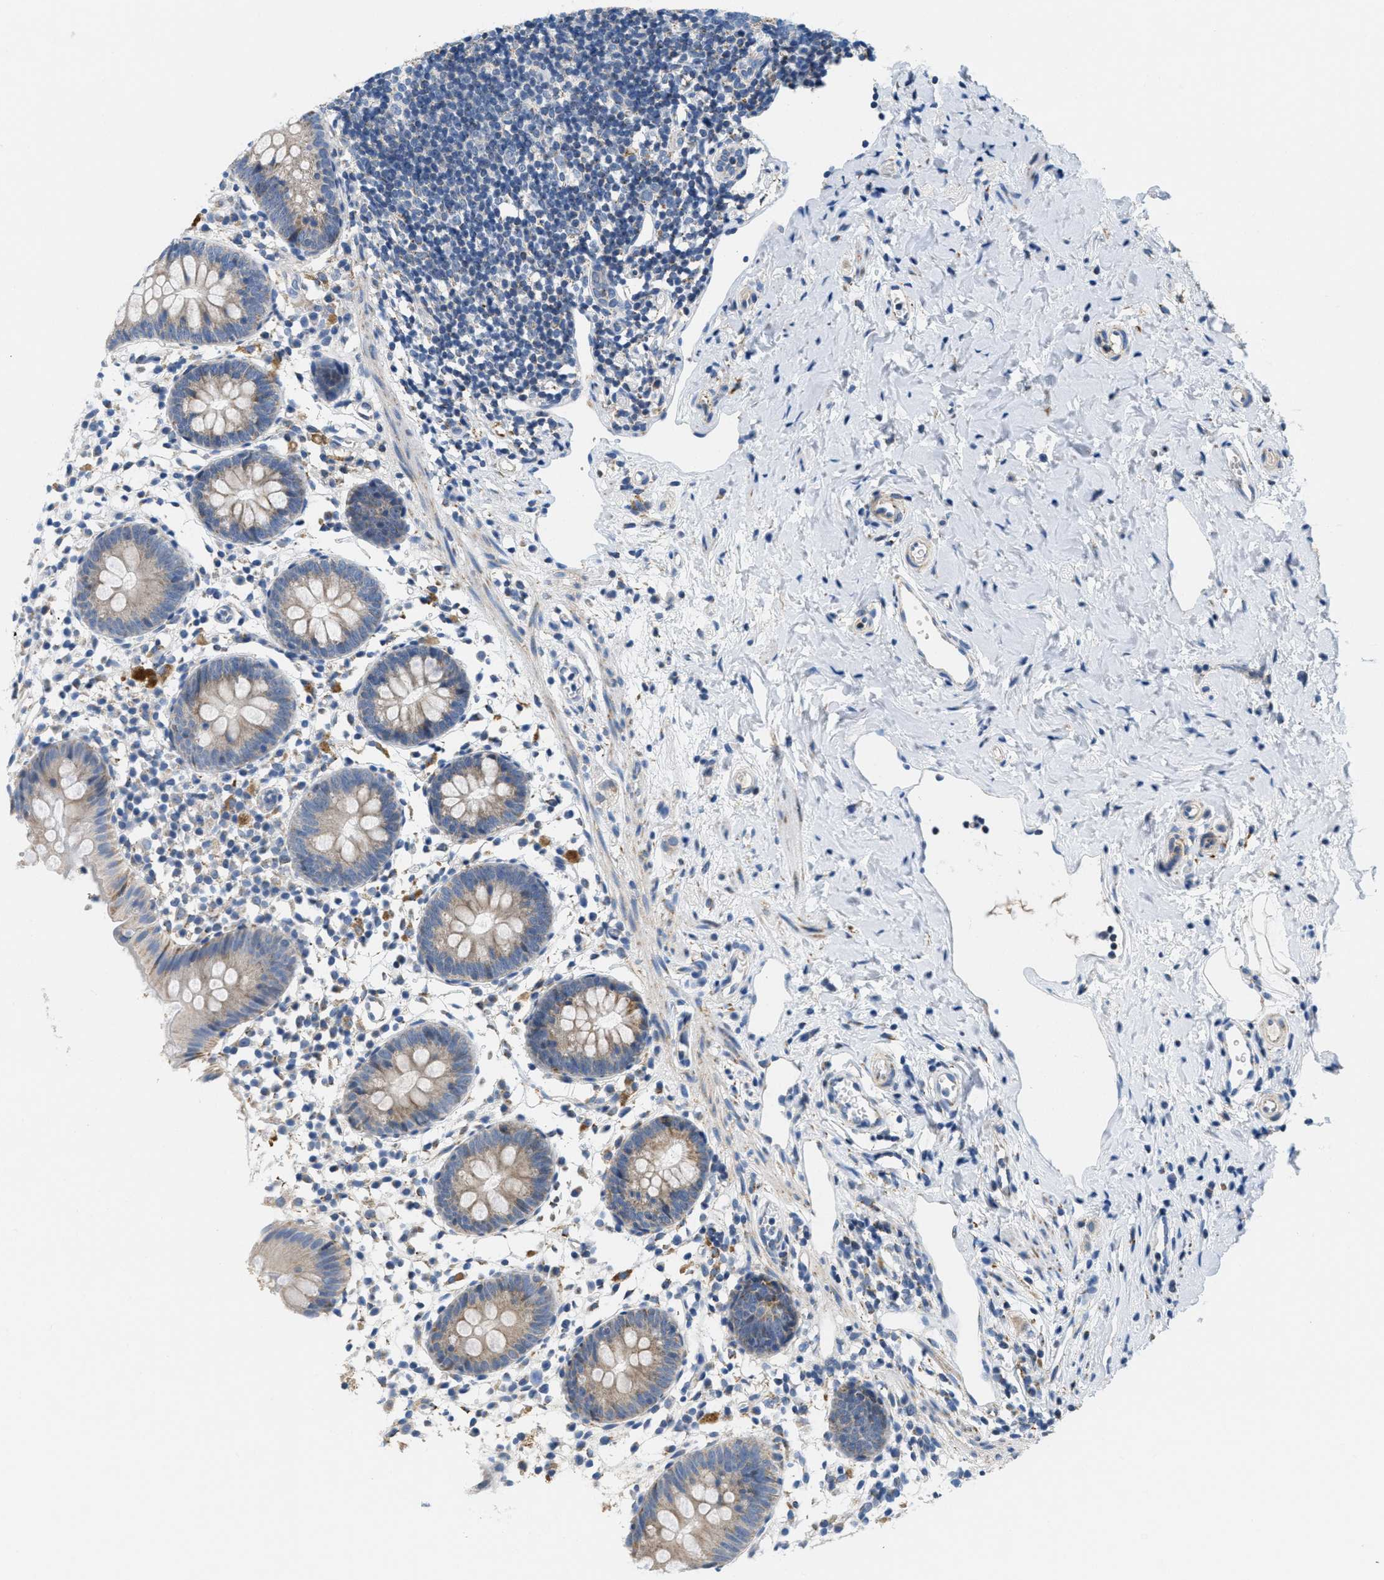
{"staining": {"intensity": "moderate", "quantity": "25%-75%", "location": "cytoplasmic/membranous"}, "tissue": "appendix", "cell_type": "Glandular cells", "image_type": "normal", "snomed": [{"axis": "morphology", "description": "Normal tissue, NOS"}, {"axis": "topography", "description": "Appendix"}], "caption": "There is medium levels of moderate cytoplasmic/membranous expression in glandular cells of normal appendix, as demonstrated by immunohistochemical staining (brown color).", "gene": "KCNJ5", "patient": {"sex": "female", "age": 20}}